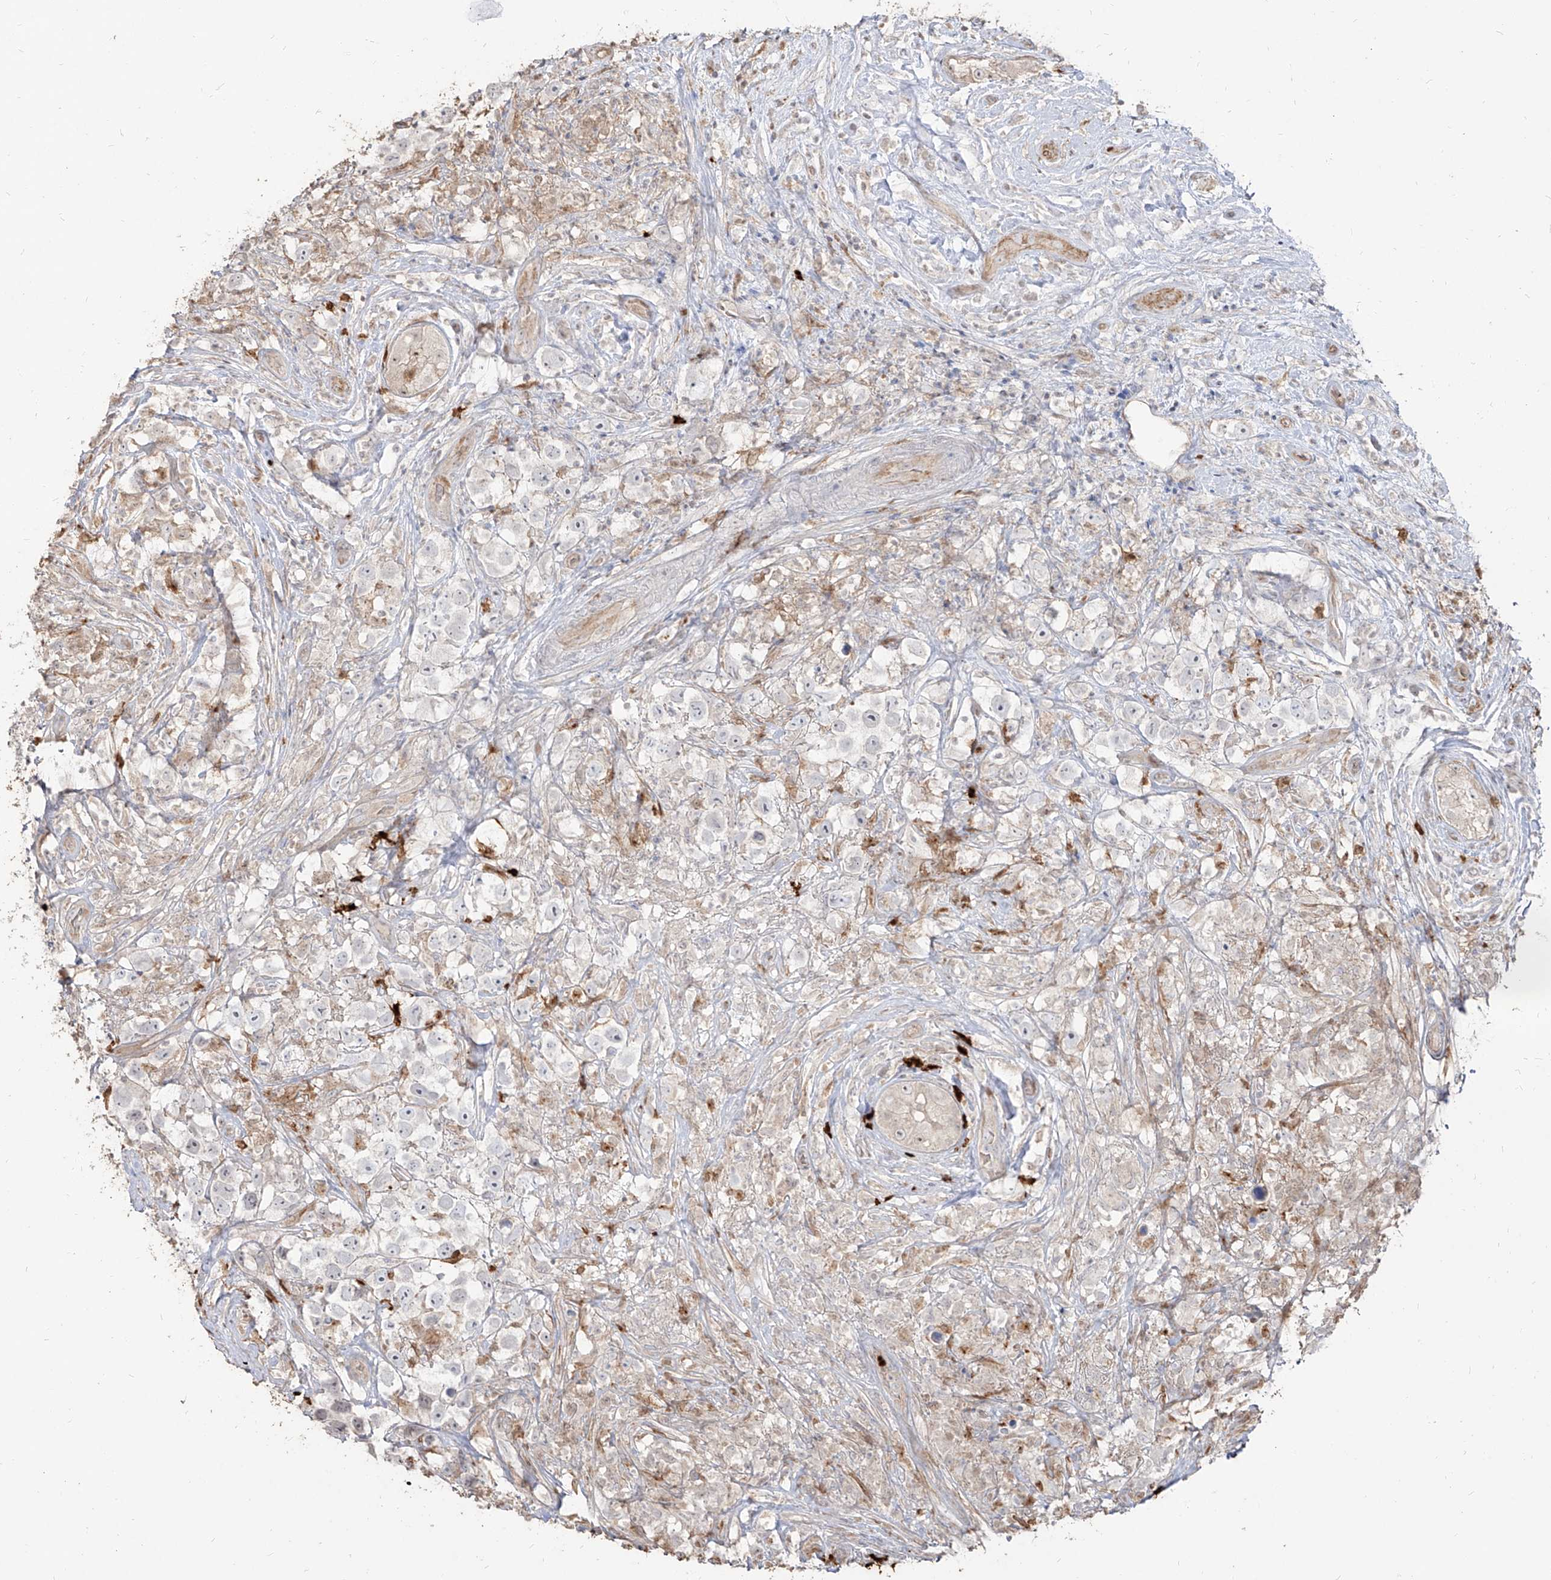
{"staining": {"intensity": "negative", "quantity": "none", "location": "none"}, "tissue": "testis cancer", "cell_type": "Tumor cells", "image_type": "cancer", "snomed": [{"axis": "morphology", "description": "Seminoma, NOS"}, {"axis": "topography", "description": "Testis"}], "caption": "The immunohistochemistry (IHC) photomicrograph has no significant staining in tumor cells of testis cancer tissue. (DAB (3,3'-diaminobenzidine) immunohistochemistry (IHC), high magnification).", "gene": "ZNF227", "patient": {"sex": "male", "age": 49}}